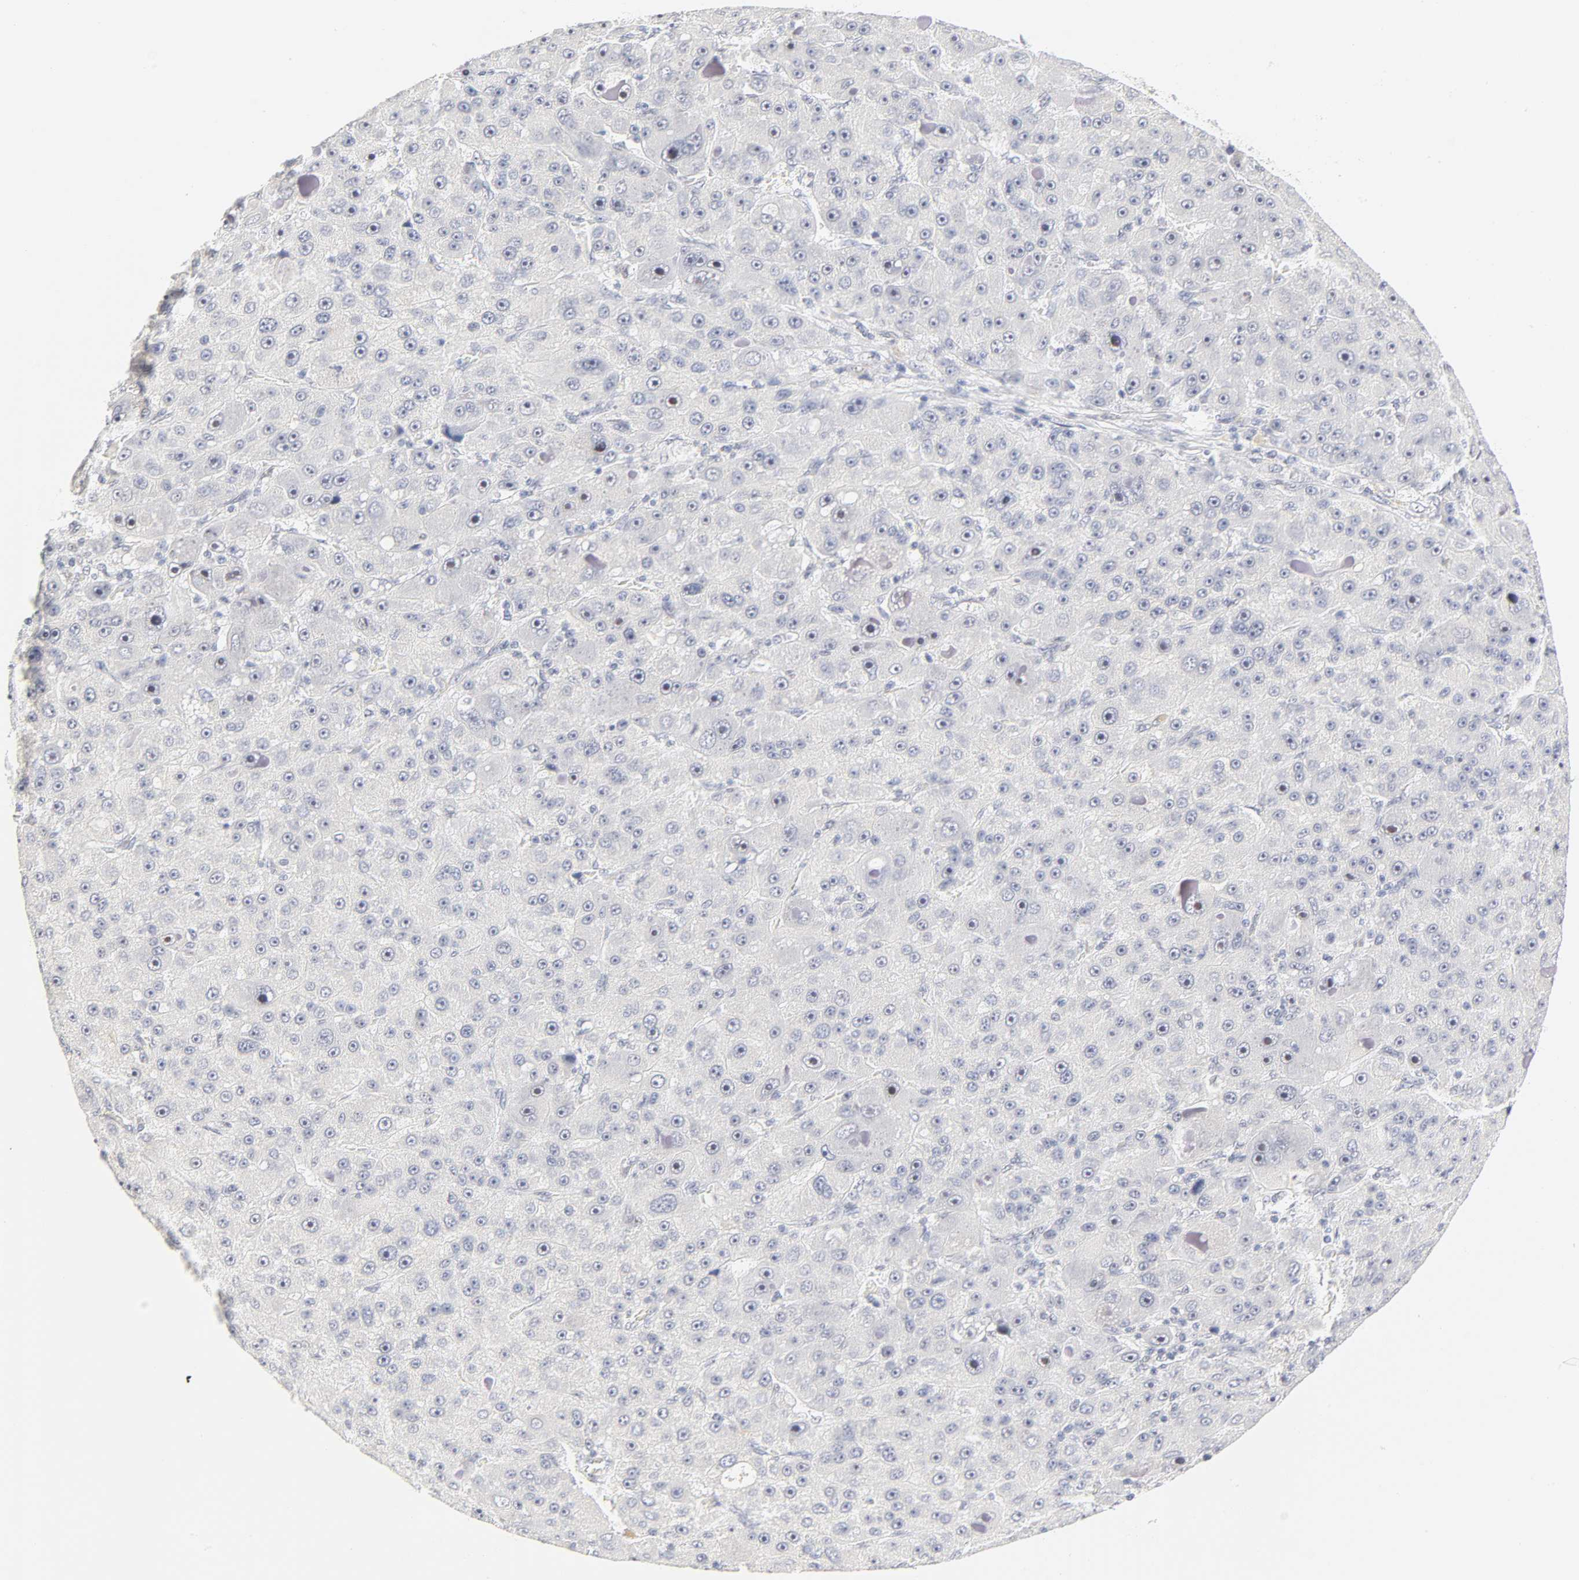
{"staining": {"intensity": "negative", "quantity": "none", "location": "none"}, "tissue": "liver cancer", "cell_type": "Tumor cells", "image_type": "cancer", "snomed": [{"axis": "morphology", "description": "Carcinoma, Hepatocellular, NOS"}, {"axis": "topography", "description": "Liver"}], "caption": "Tumor cells show no significant positivity in hepatocellular carcinoma (liver).", "gene": "MNAT1", "patient": {"sex": "male", "age": 76}}